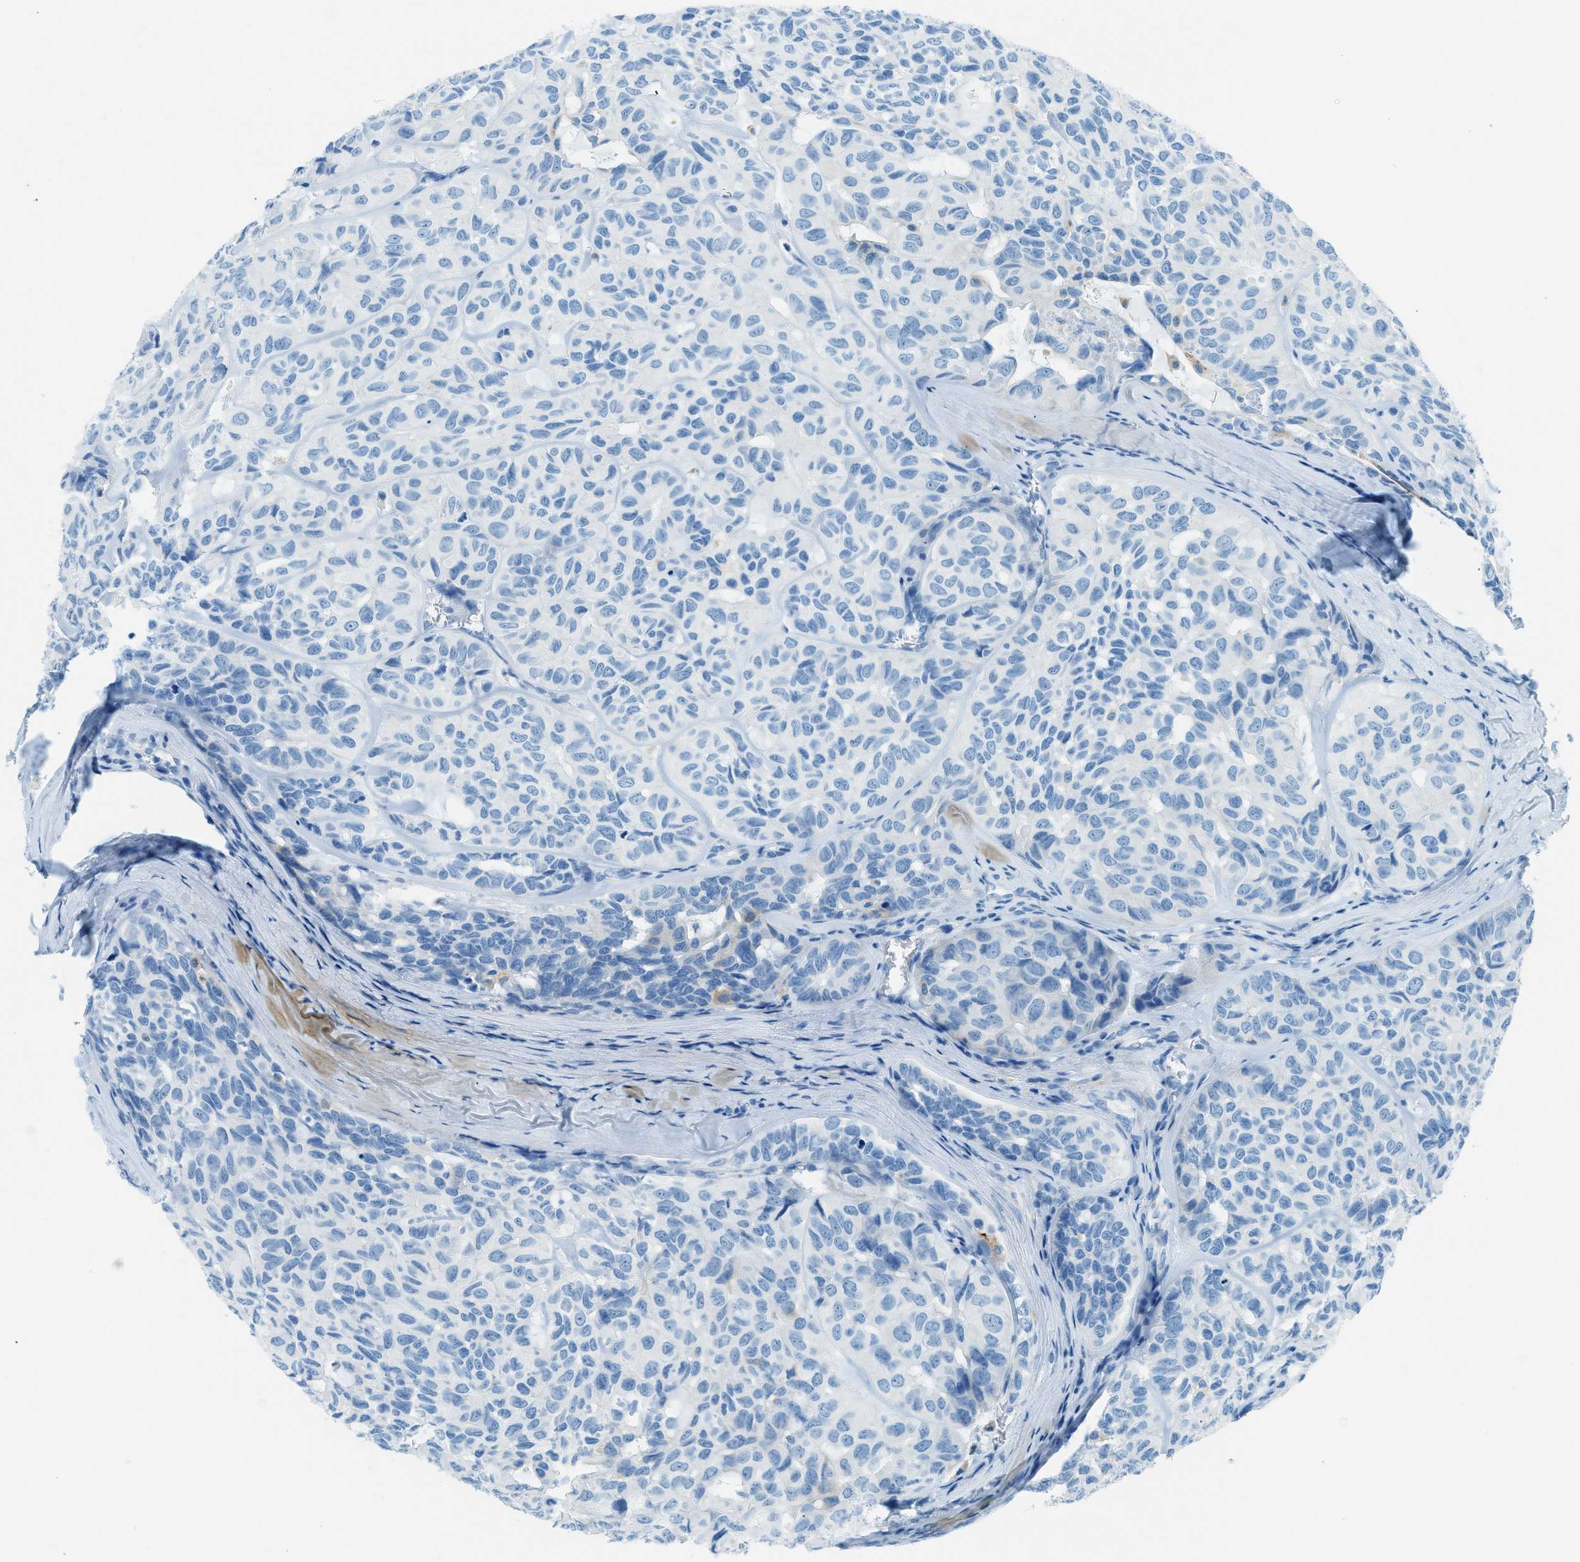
{"staining": {"intensity": "negative", "quantity": "none", "location": "none"}, "tissue": "head and neck cancer", "cell_type": "Tumor cells", "image_type": "cancer", "snomed": [{"axis": "morphology", "description": "Adenocarcinoma, NOS"}, {"axis": "topography", "description": "Salivary gland, NOS"}, {"axis": "topography", "description": "Head-Neck"}], "caption": "An IHC micrograph of head and neck cancer (adenocarcinoma) is shown. There is no staining in tumor cells of head and neck cancer (adenocarcinoma).", "gene": "C21orf62", "patient": {"sex": "female", "age": 76}}